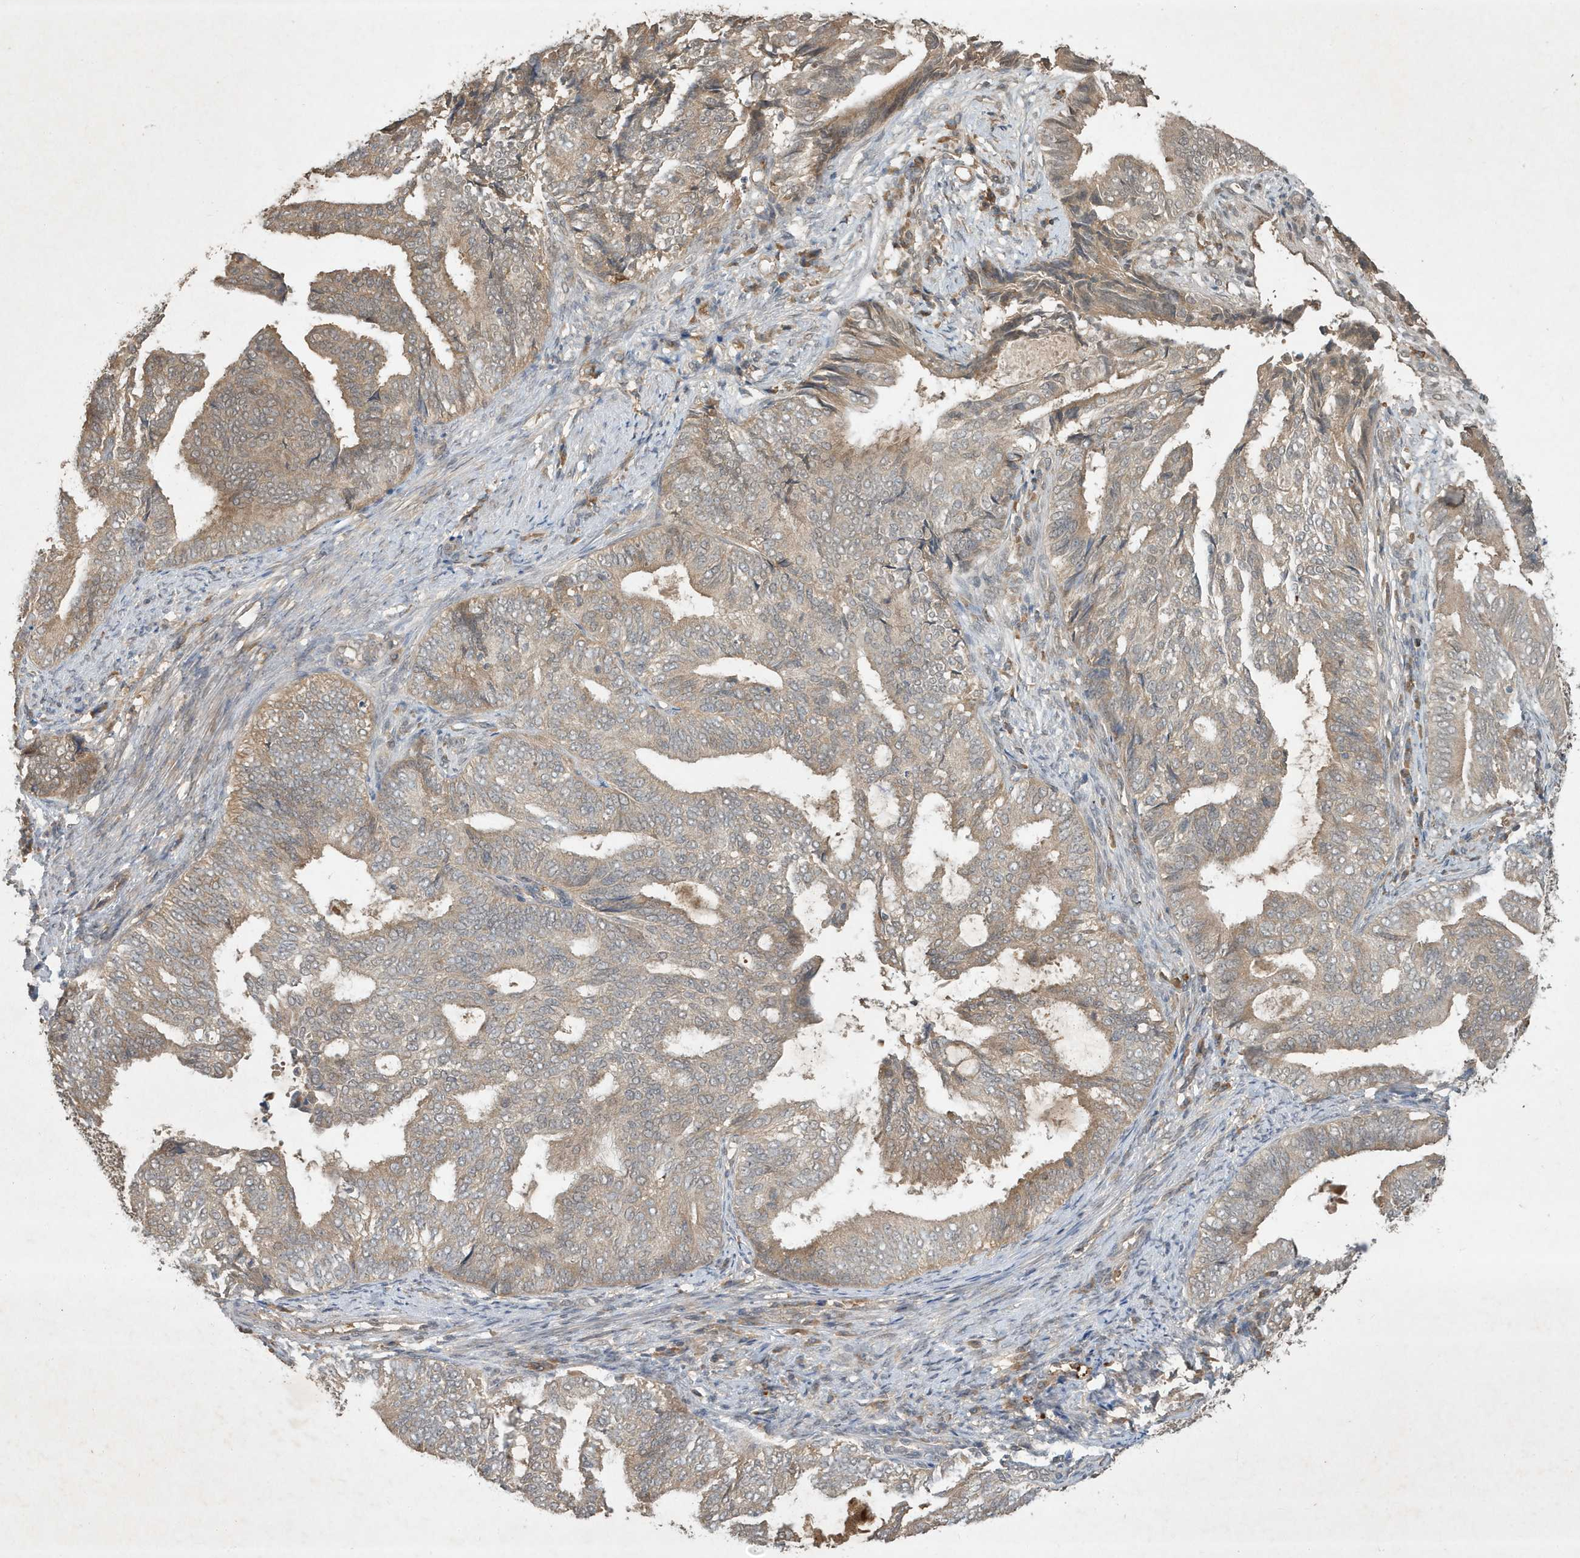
{"staining": {"intensity": "weak", "quantity": "25%-75%", "location": "cytoplasmic/membranous"}, "tissue": "endometrial cancer", "cell_type": "Tumor cells", "image_type": "cancer", "snomed": [{"axis": "morphology", "description": "Adenocarcinoma, NOS"}, {"axis": "topography", "description": "Endometrium"}], "caption": "Tumor cells display low levels of weak cytoplasmic/membranous positivity in about 25%-75% of cells in human endometrial cancer (adenocarcinoma).", "gene": "ABCB9", "patient": {"sex": "female", "age": 58}}